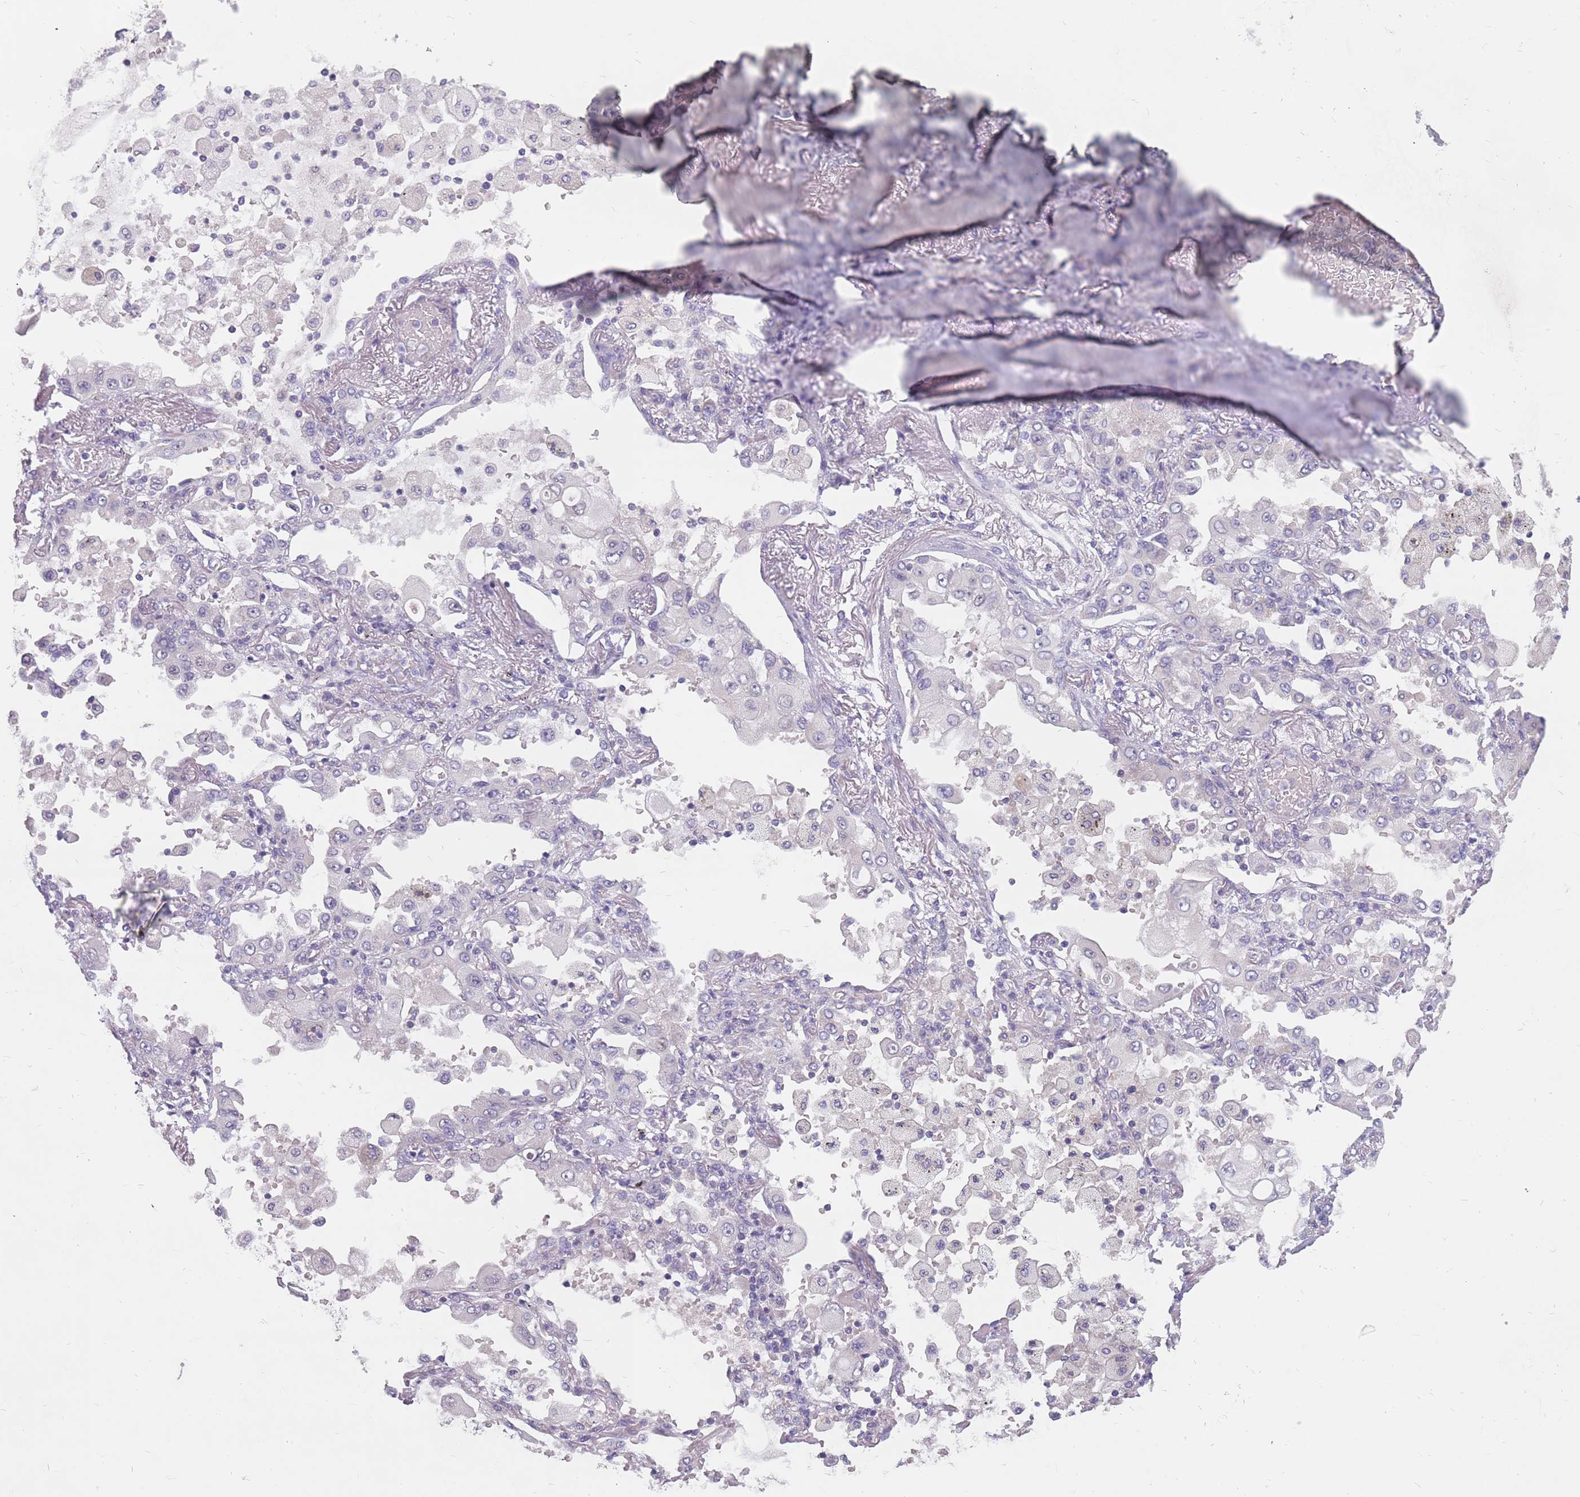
{"staining": {"intensity": "negative", "quantity": "none", "location": "none"}, "tissue": "lung cancer", "cell_type": "Tumor cells", "image_type": "cancer", "snomed": [{"axis": "morphology", "description": "Squamous cell carcinoma, NOS"}, {"axis": "topography", "description": "Lung"}], "caption": "Tumor cells are negative for brown protein staining in lung cancer. (DAB immunohistochemistry visualized using brightfield microscopy, high magnification).", "gene": "CMTR2", "patient": {"sex": "male", "age": 74}}